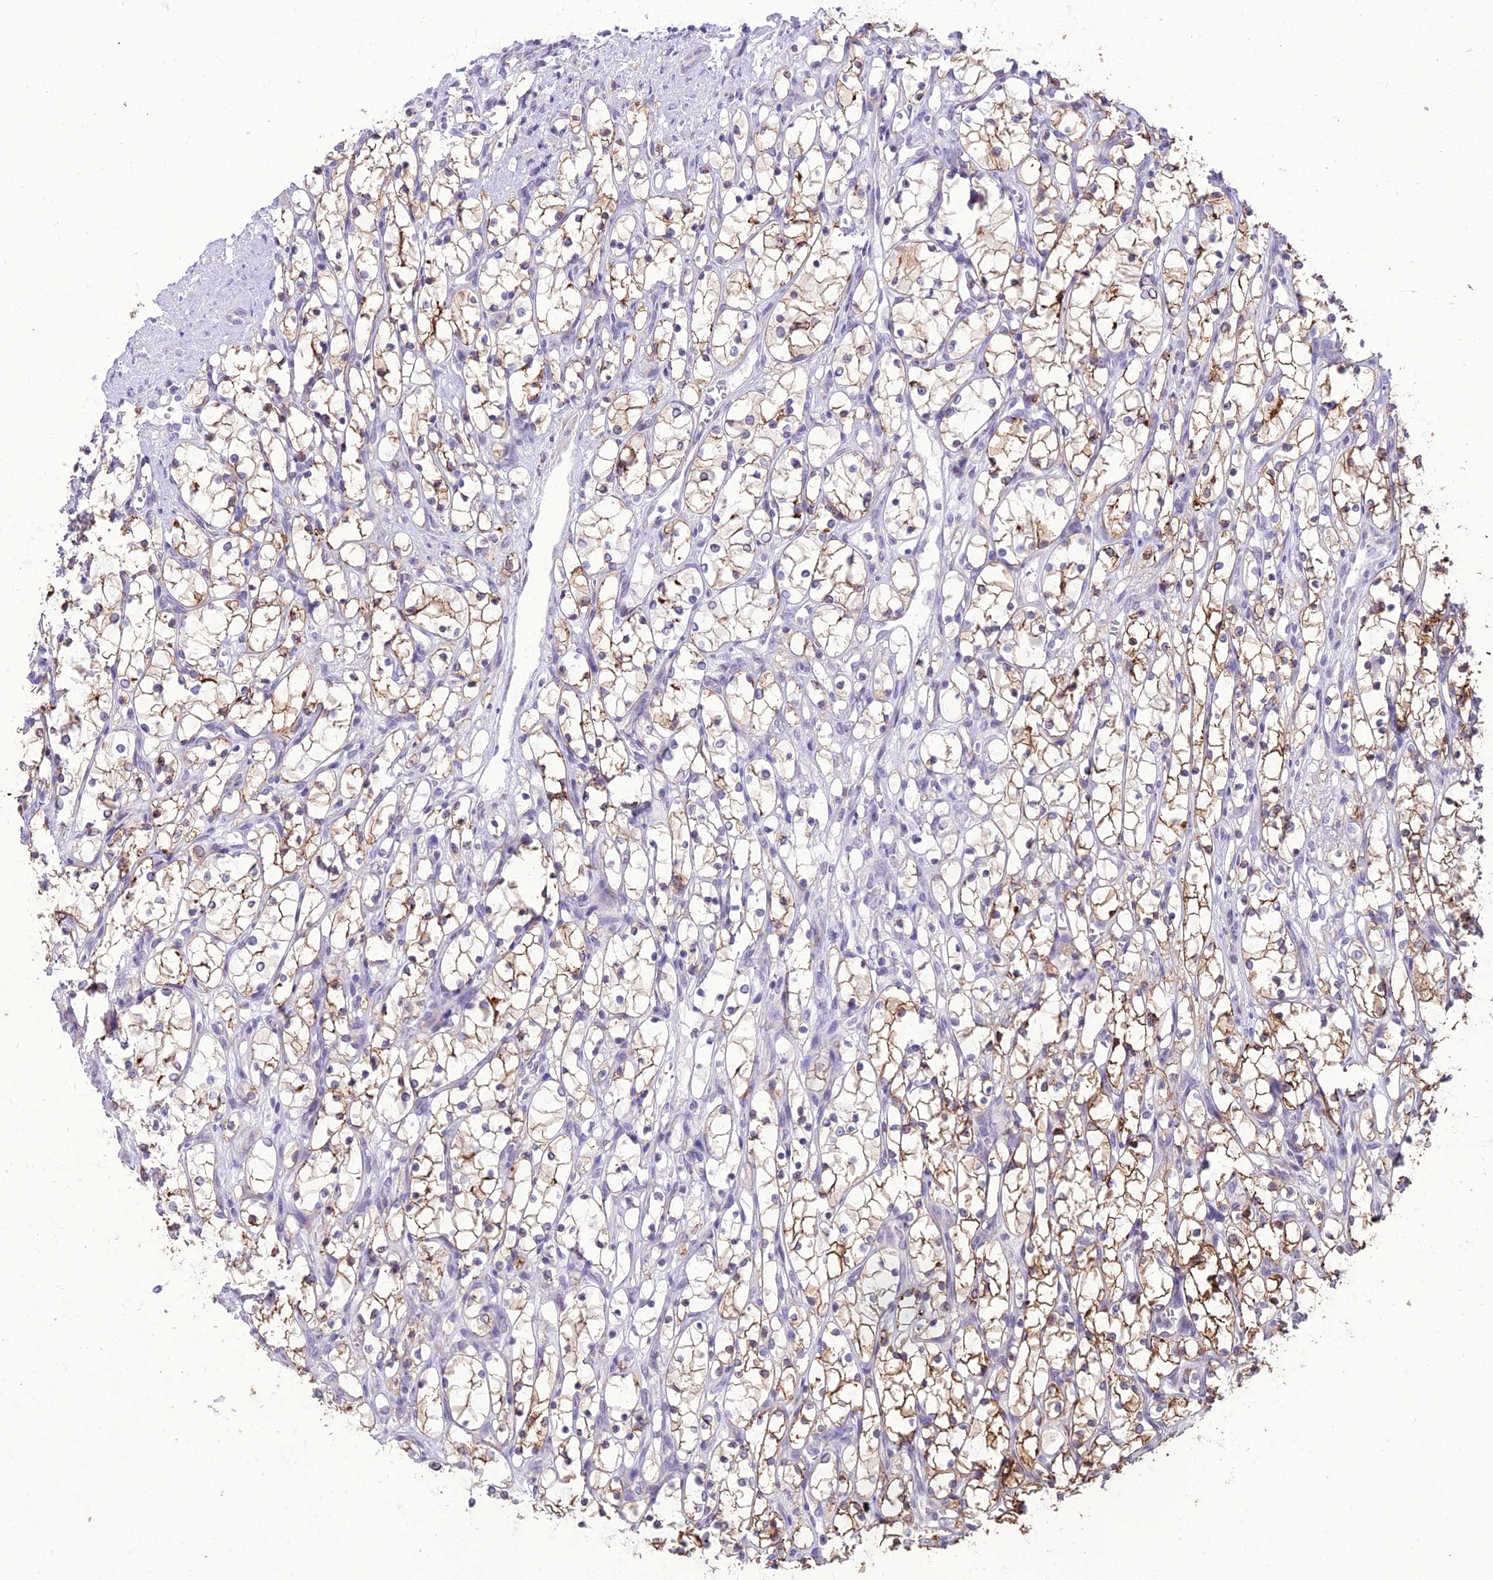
{"staining": {"intensity": "moderate", "quantity": "25%-75%", "location": "cytoplasmic/membranous"}, "tissue": "renal cancer", "cell_type": "Tumor cells", "image_type": "cancer", "snomed": [{"axis": "morphology", "description": "Adenocarcinoma, NOS"}, {"axis": "topography", "description": "Kidney"}], "caption": "Tumor cells demonstrate medium levels of moderate cytoplasmic/membranous staining in about 25%-75% of cells in adenocarcinoma (renal). (brown staining indicates protein expression, while blue staining denotes nuclei).", "gene": "RPS26", "patient": {"sex": "female", "age": 69}}